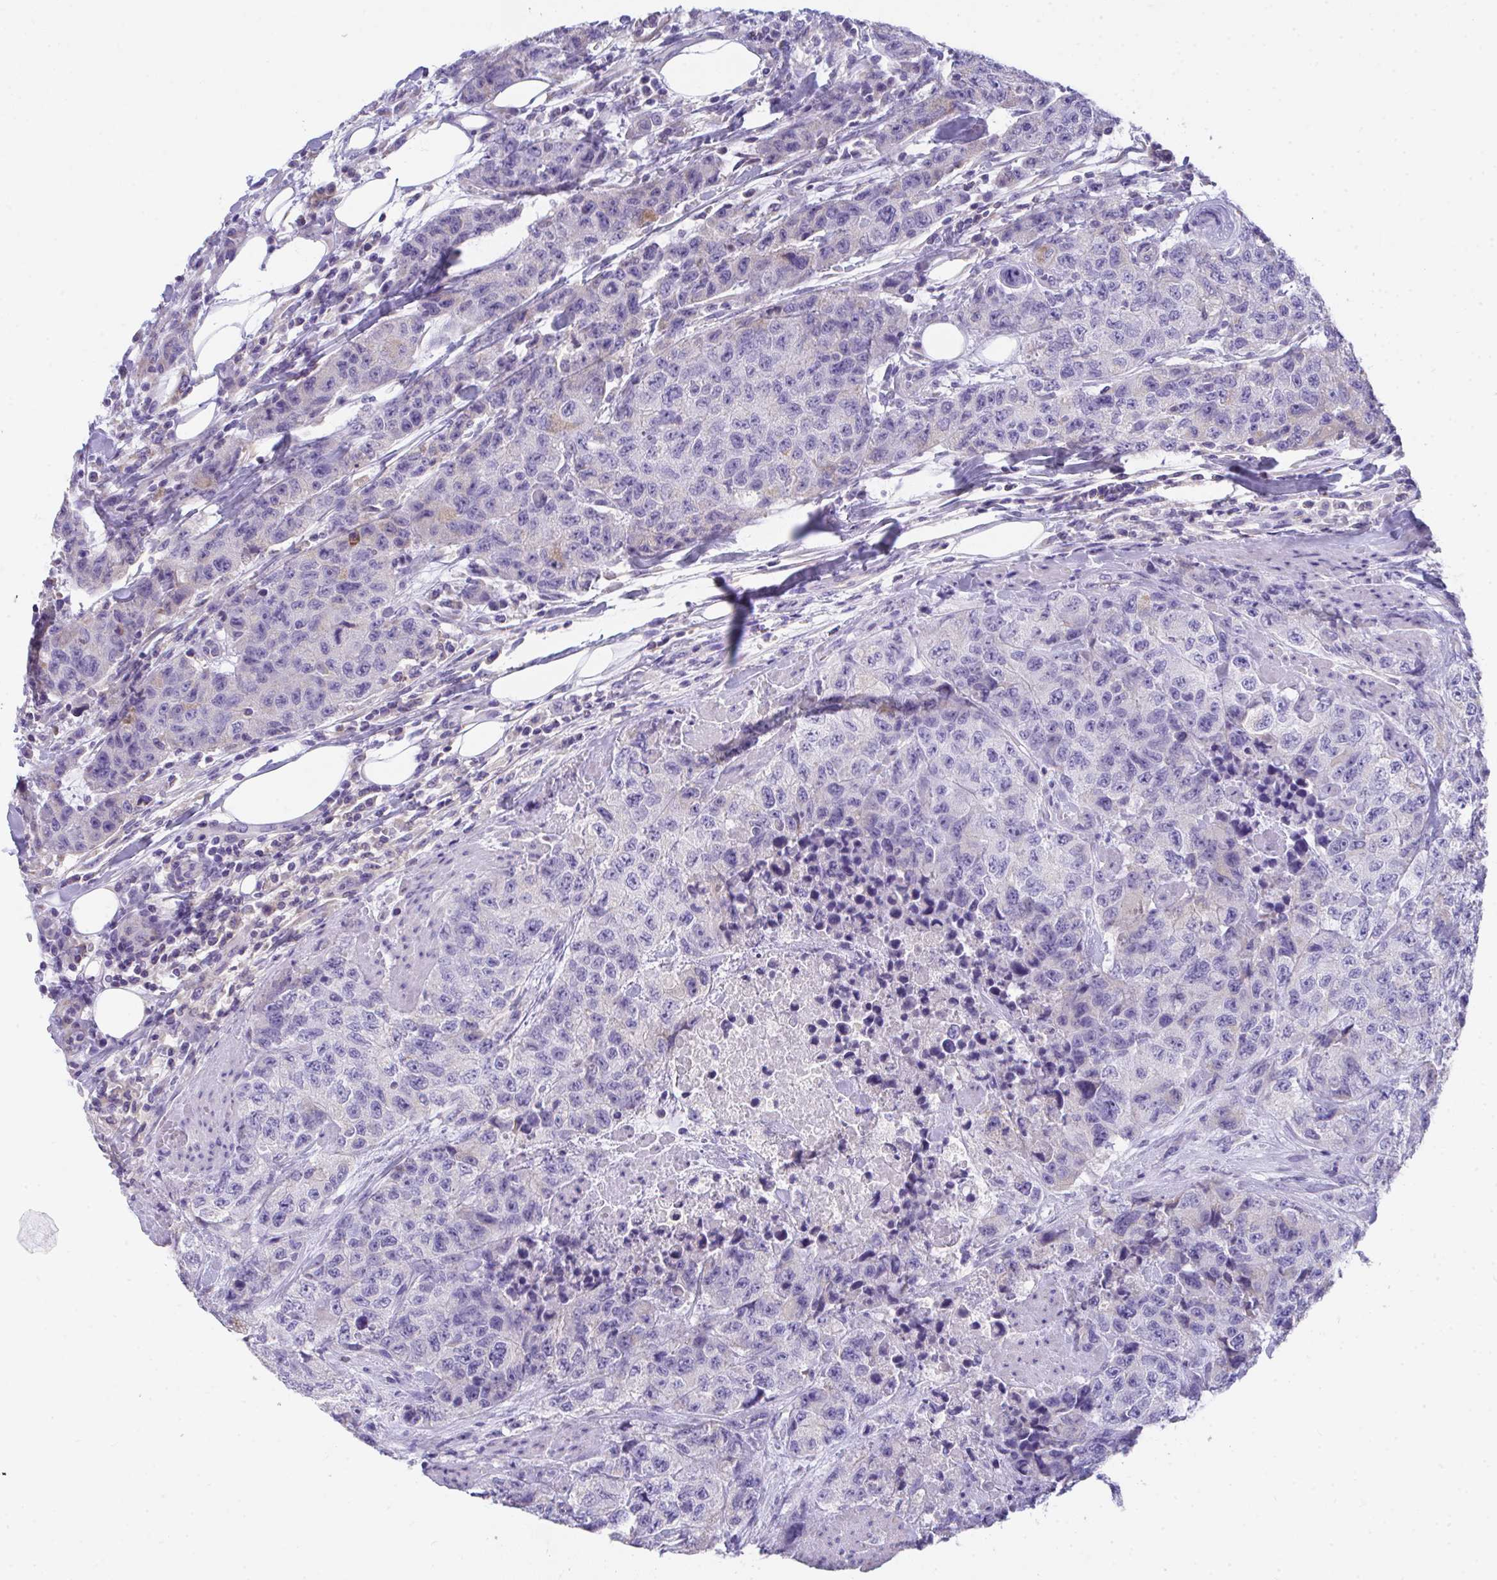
{"staining": {"intensity": "negative", "quantity": "none", "location": "none"}, "tissue": "urothelial cancer", "cell_type": "Tumor cells", "image_type": "cancer", "snomed": [{"axis": "morphology", "description": "Urothelial carcinoma, High grade"}, {"axis": "topography", "description": "Urinary bladder"}], "caption": "Tumor cells are negative for protein expression in human urothelial cancer.", "gene": "COA5", "patient": {"sex": "female", "age": 78}}